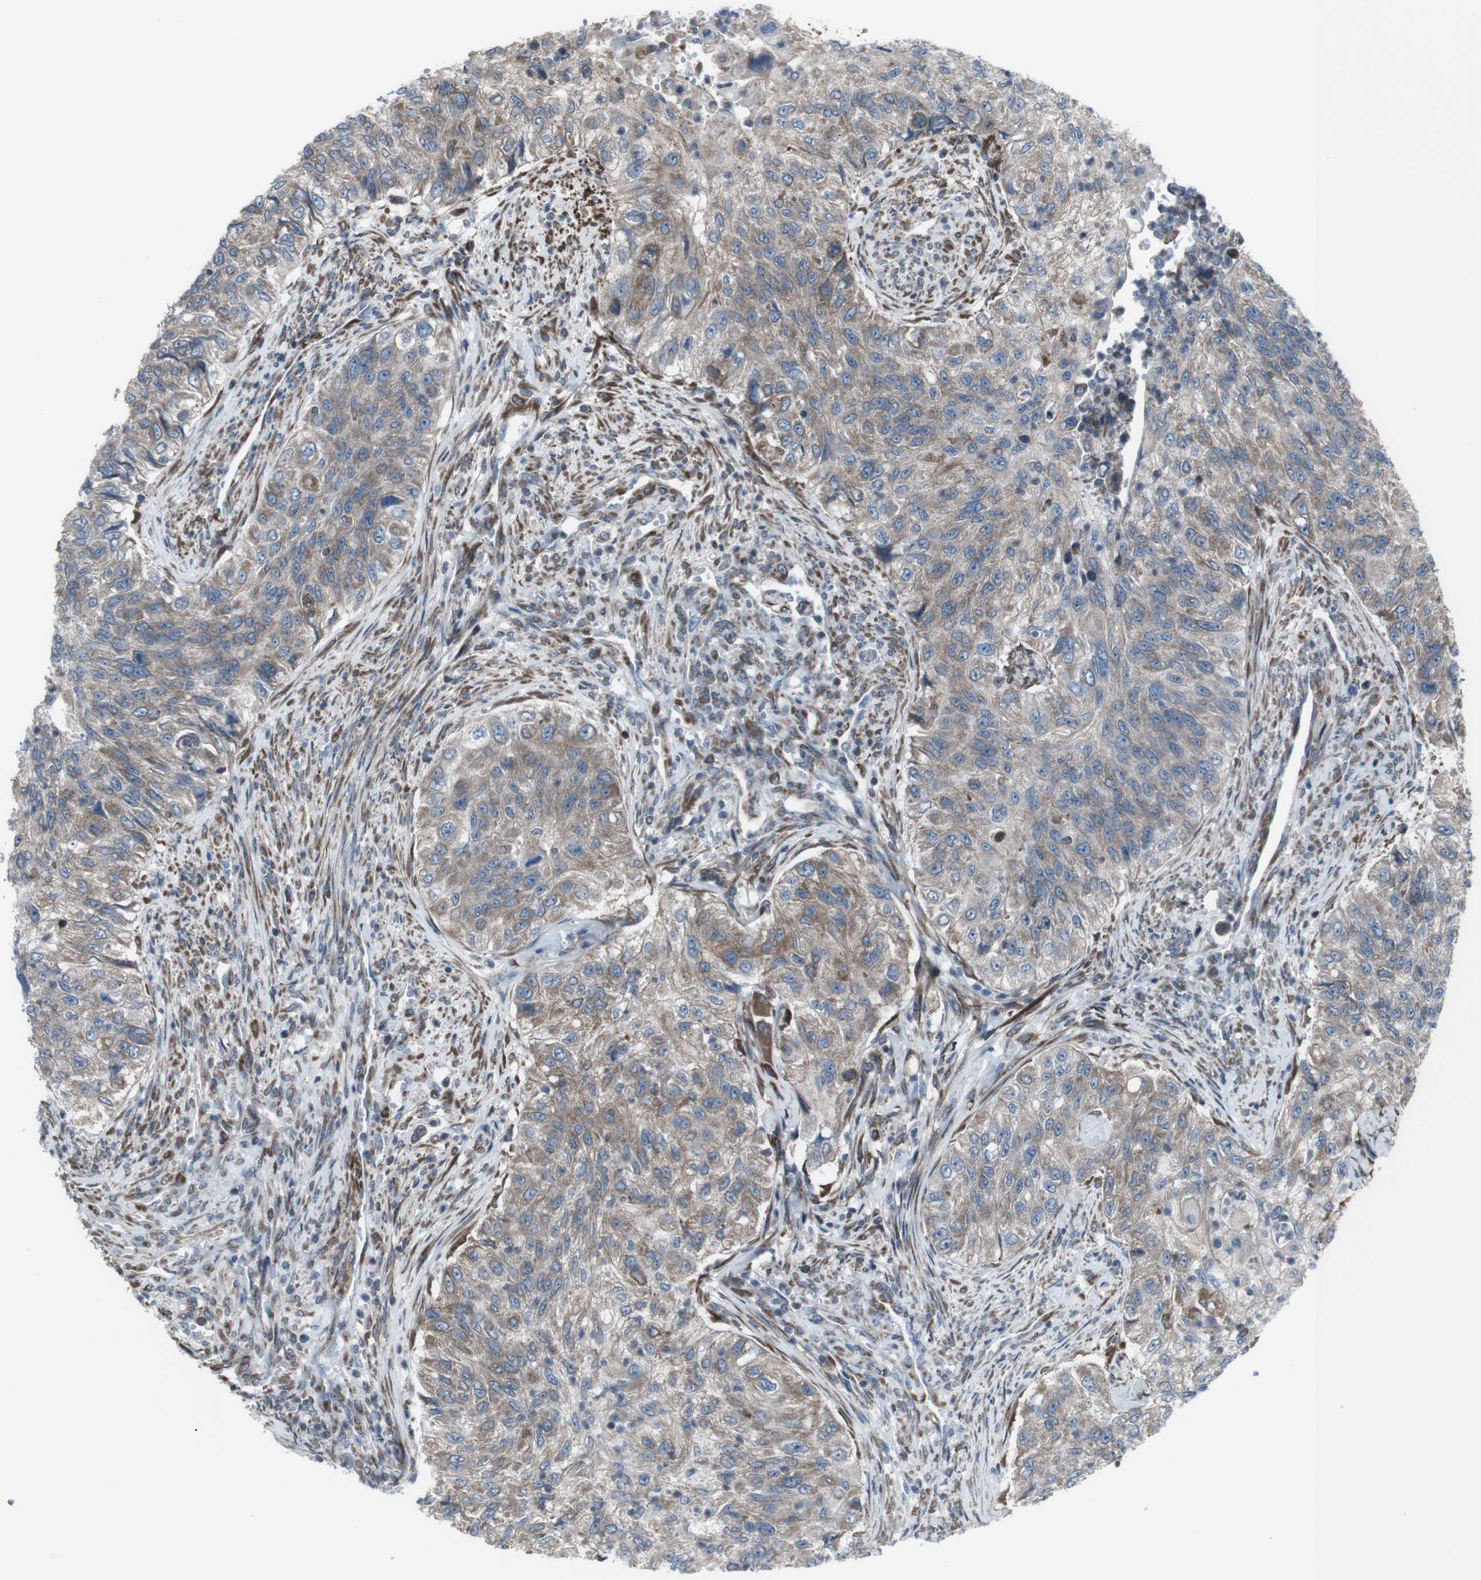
{"staining": {"intensity": "weak", "quantity": "25%-75%", "location": "cytoplasmic/membranous"}, "tissue": "urothelial cancer", "cell_type": "Tumor cells", "image_type": "cancer", "snomed": [{"axis": "morphology", "description": "Urothelial carcinoma, High grade"}, {"axis": "topography", "description": "Urinary bladder"}], "caption": "High-grade urothelial carcinoma tissue reveals weak cytoplasmic/membranous positivity in approximately 25%-75% of tumor cells, visualized by immunohistochemistry.", "gene": "LNPK", "patient": {"sex": "female", "age": 60}}